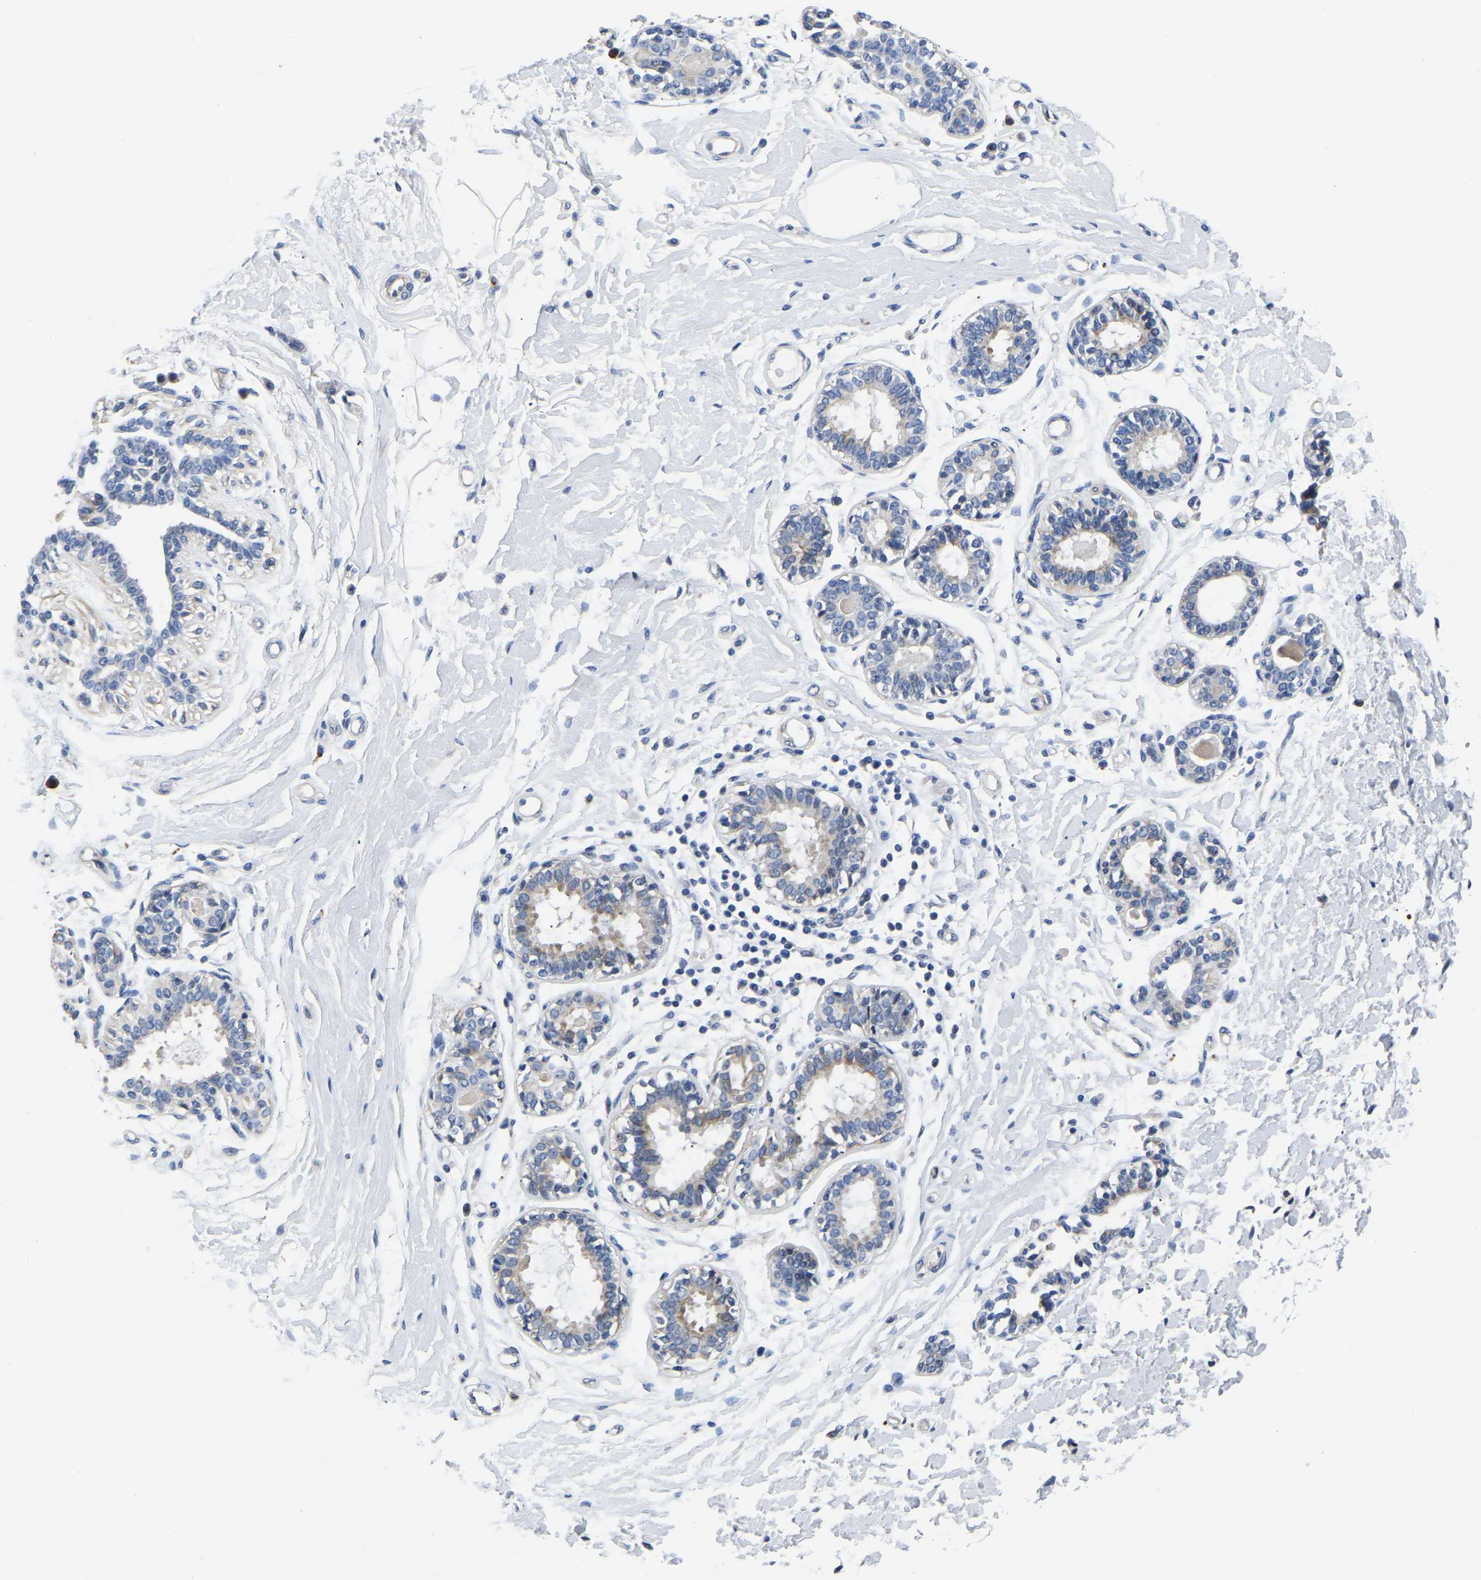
{"staining": {"intensity": "negative", "quantity": "none", "location": "none"}, "tissue": "breast", "cell_type": "Adipocytes", "image_type": "normal", "snomed": [{"axis": "morphology", "description": "Normal tissue, NOS"}, {"axis": "morphology", "description": "Lobular carcinoma"}, {"axis": "topography", "description": "Breast"}], "caption": "Human breast stained for a protein using immunohistochemistry (IHC) displays no positivity in adipocytes.", "gene": "PDLIM7", "patient": {"sex": "female", "age": 59}}